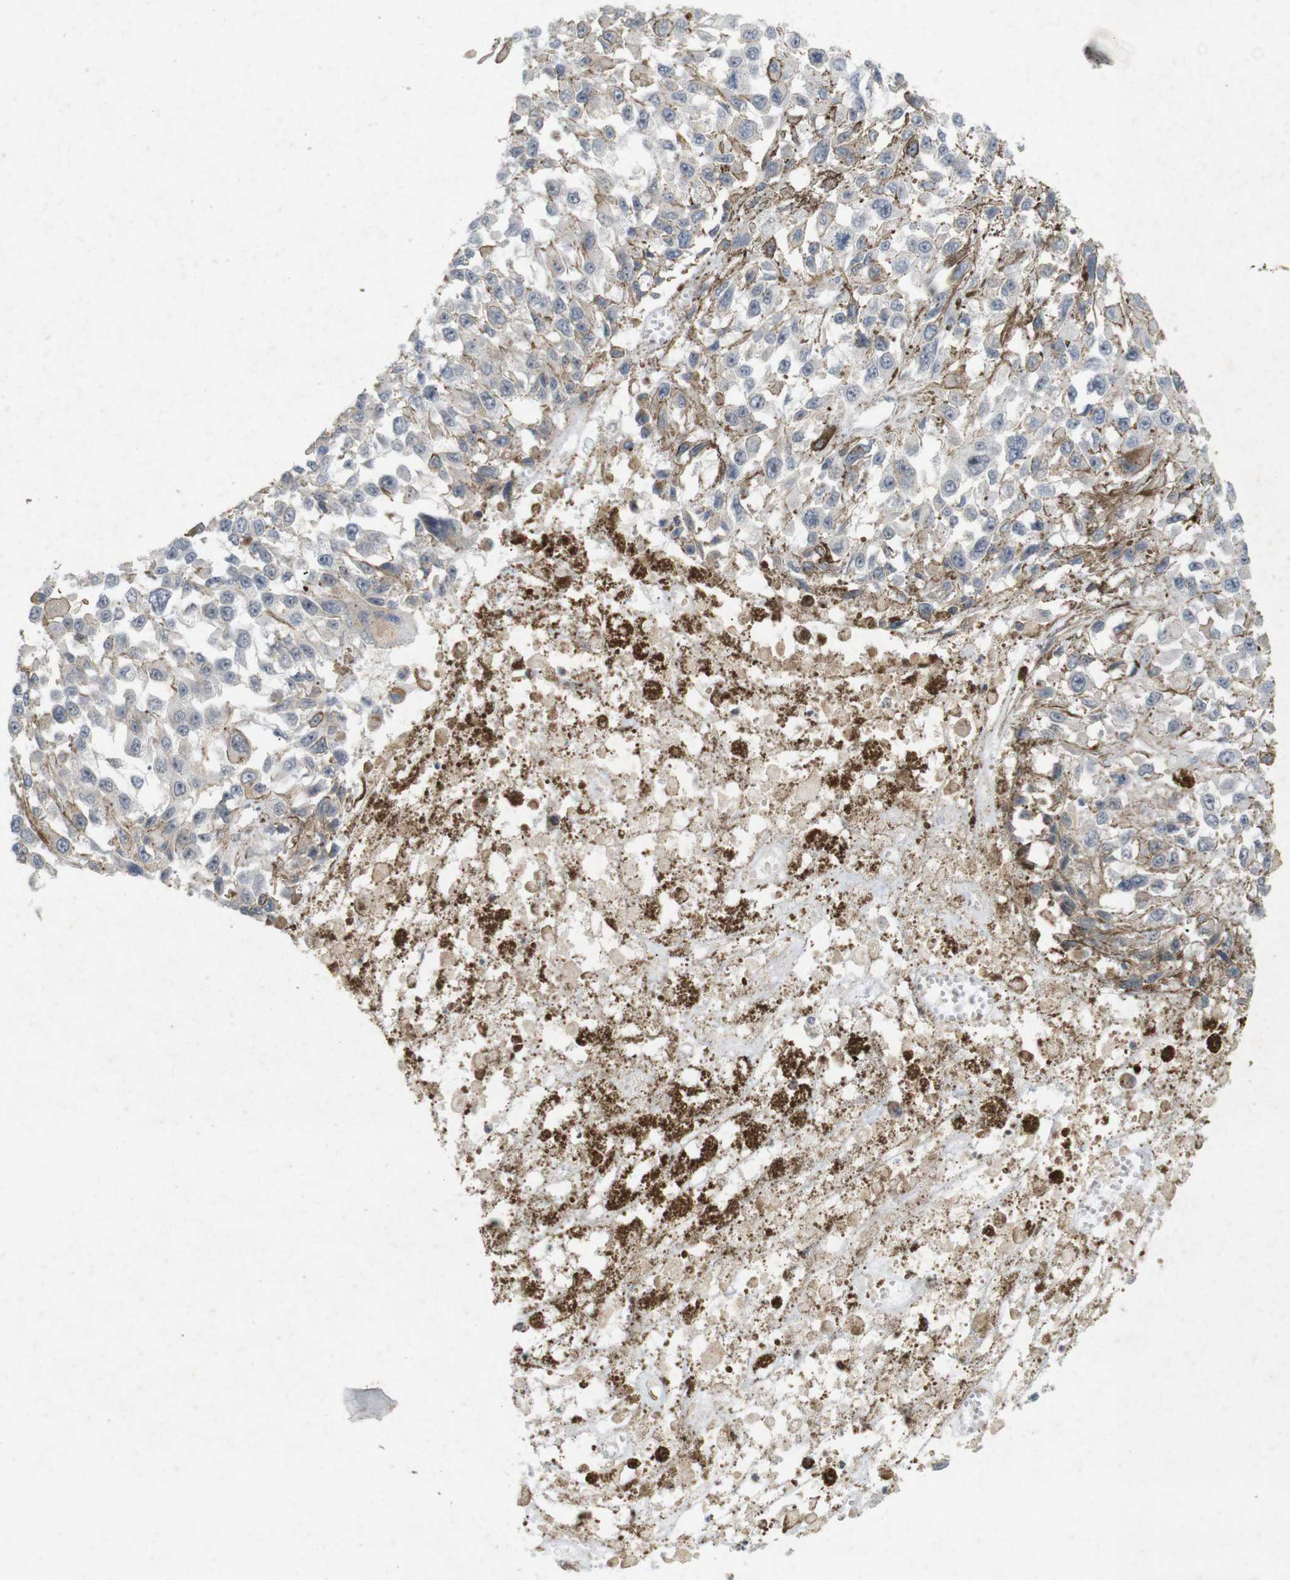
{"staining": {"intensity": "weak", "quantity": "25%-75%", "location": "cytoplasmic/membranous"}, "tissue": "melanoma", "cell_type": "Tumor cells", "image_type": "cancer", "snomed": [{"axis": "morphology", "description": "Malignant melanoma, Metastatic site"}, {"axis": "topography", "description": "Lymph node"}], "caption": "The micrograph reveals staining of malignant melanoma (metastatic site), revealing weak cytoplasmic/membranous protein positivity (brown color) within tumor cells.", "gene": "PPP1R14A", "patient": {"sex": "male", "age": 59}}